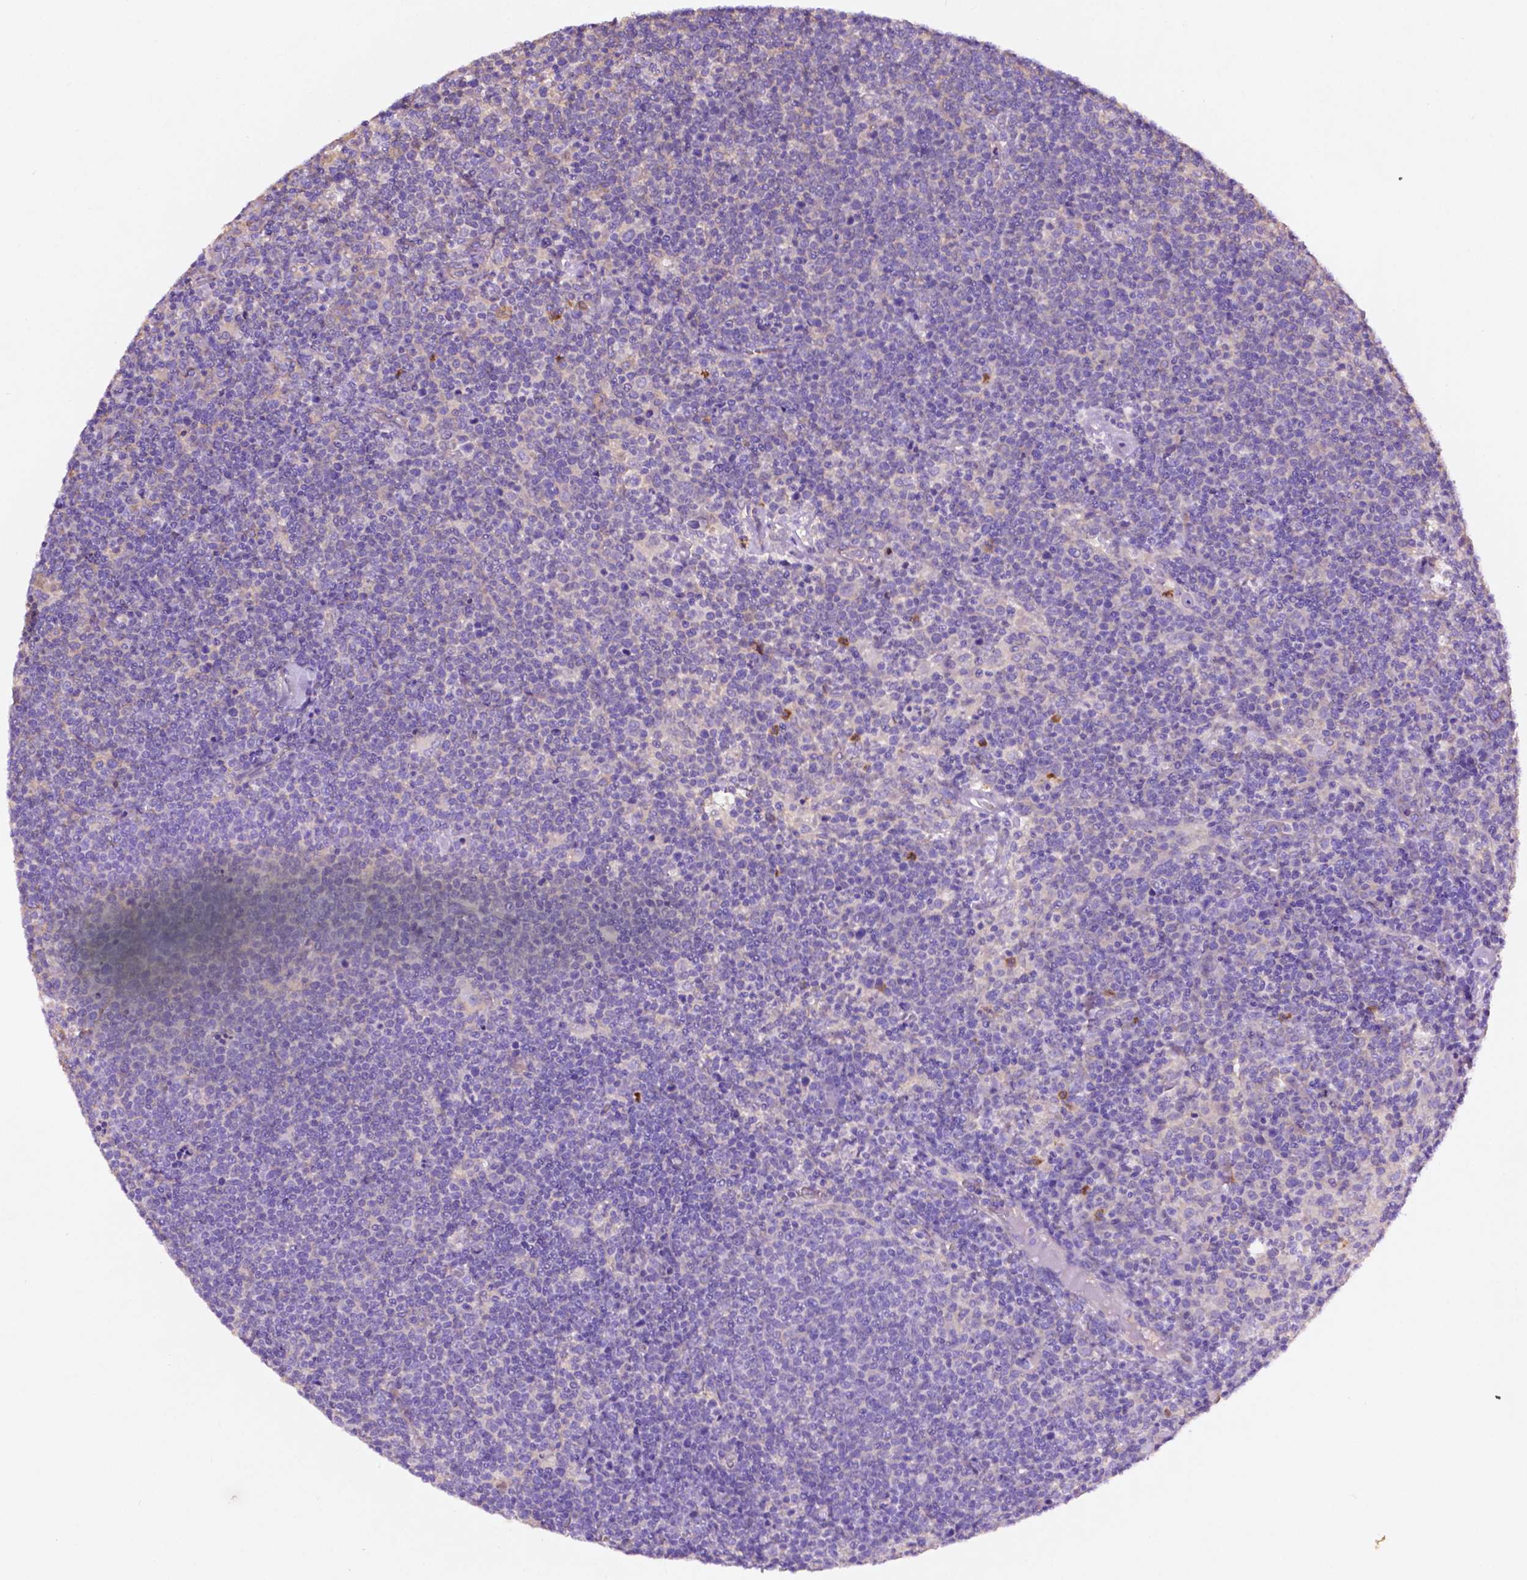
{"staining": {"intensity": "negative", "quantity": "none", "location": "none"}, "tissue": "lymphoma", "cell_type": "Tumor cells", "image_type": "cancer", "snomed": [{"axis": "morphology", "description": "Malignant lymphoma, non-Hodgkin's type, High grade"}, {"axis": "topography", "description": "Lymph node"}], "caption": "Protein analysis of lymphoma exhibits no significant staining in tumor cells. (DAB (3,3'-diaminobenzidine) immunohistochemistry visualized using brightfield microscopy, high magnification).", "gene": "GDPD5", "patient": {"sex": "male", "age": 61}}